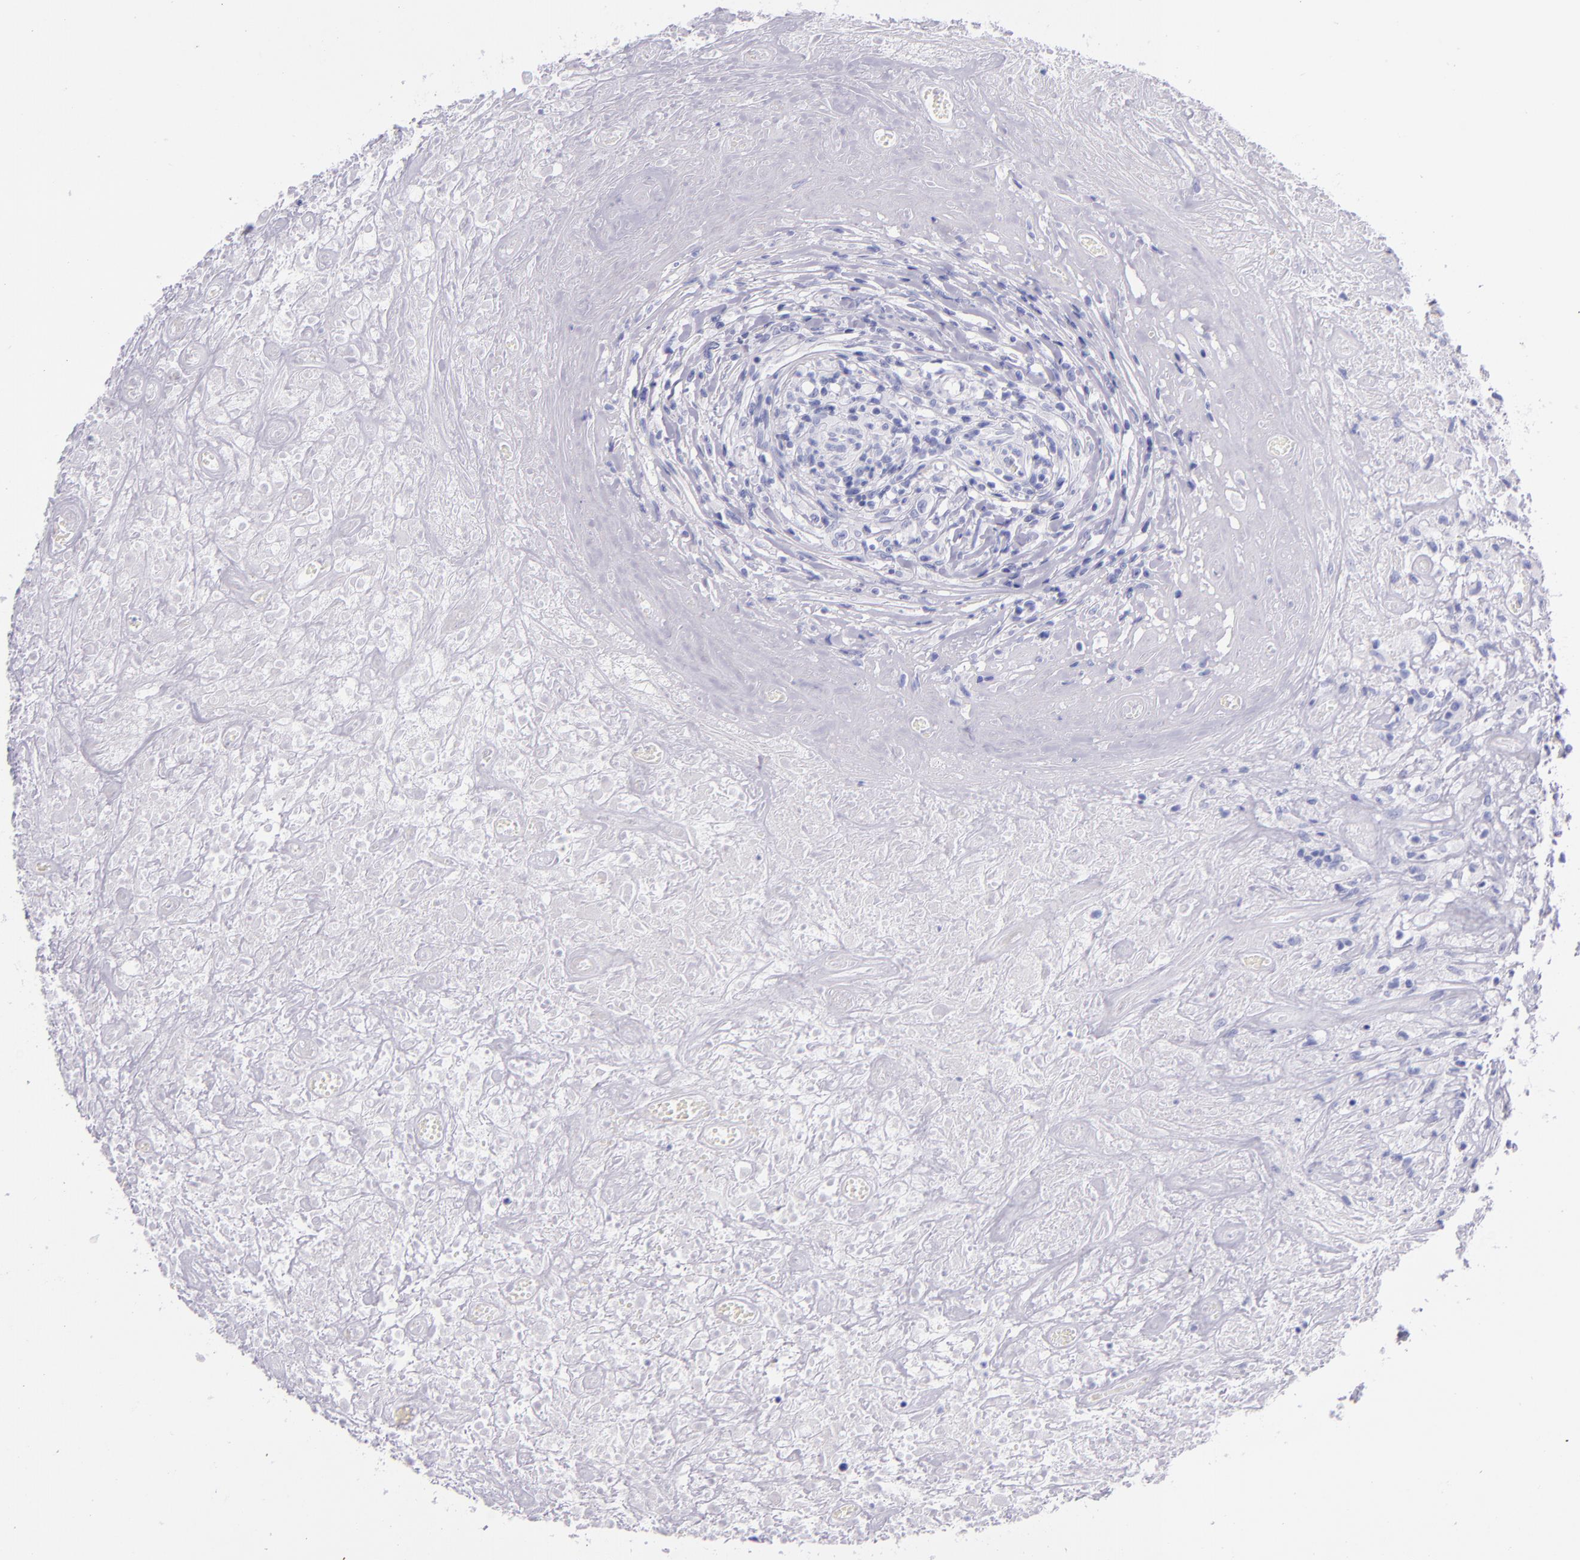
{"staining": {"intensity": "negative", "quantity": "none", "location": "none"}, "tissue": "lymphoma", "cell_type": "Tumor cells", "image_type": "cancer", "snomed": [{"axis": "morphology", "description": "Hodgkin's disease, NOS"}, {"axis": "topography", "description": "Lymph node"}], "caption": "A micrograph of human Hodgkin's disease is negative for staining in tumor cells. (DAB immunohistochemistry (IHC), high magnification).", "gene": "SFTPB", "patient": {"sex": "male", "age": 46}}